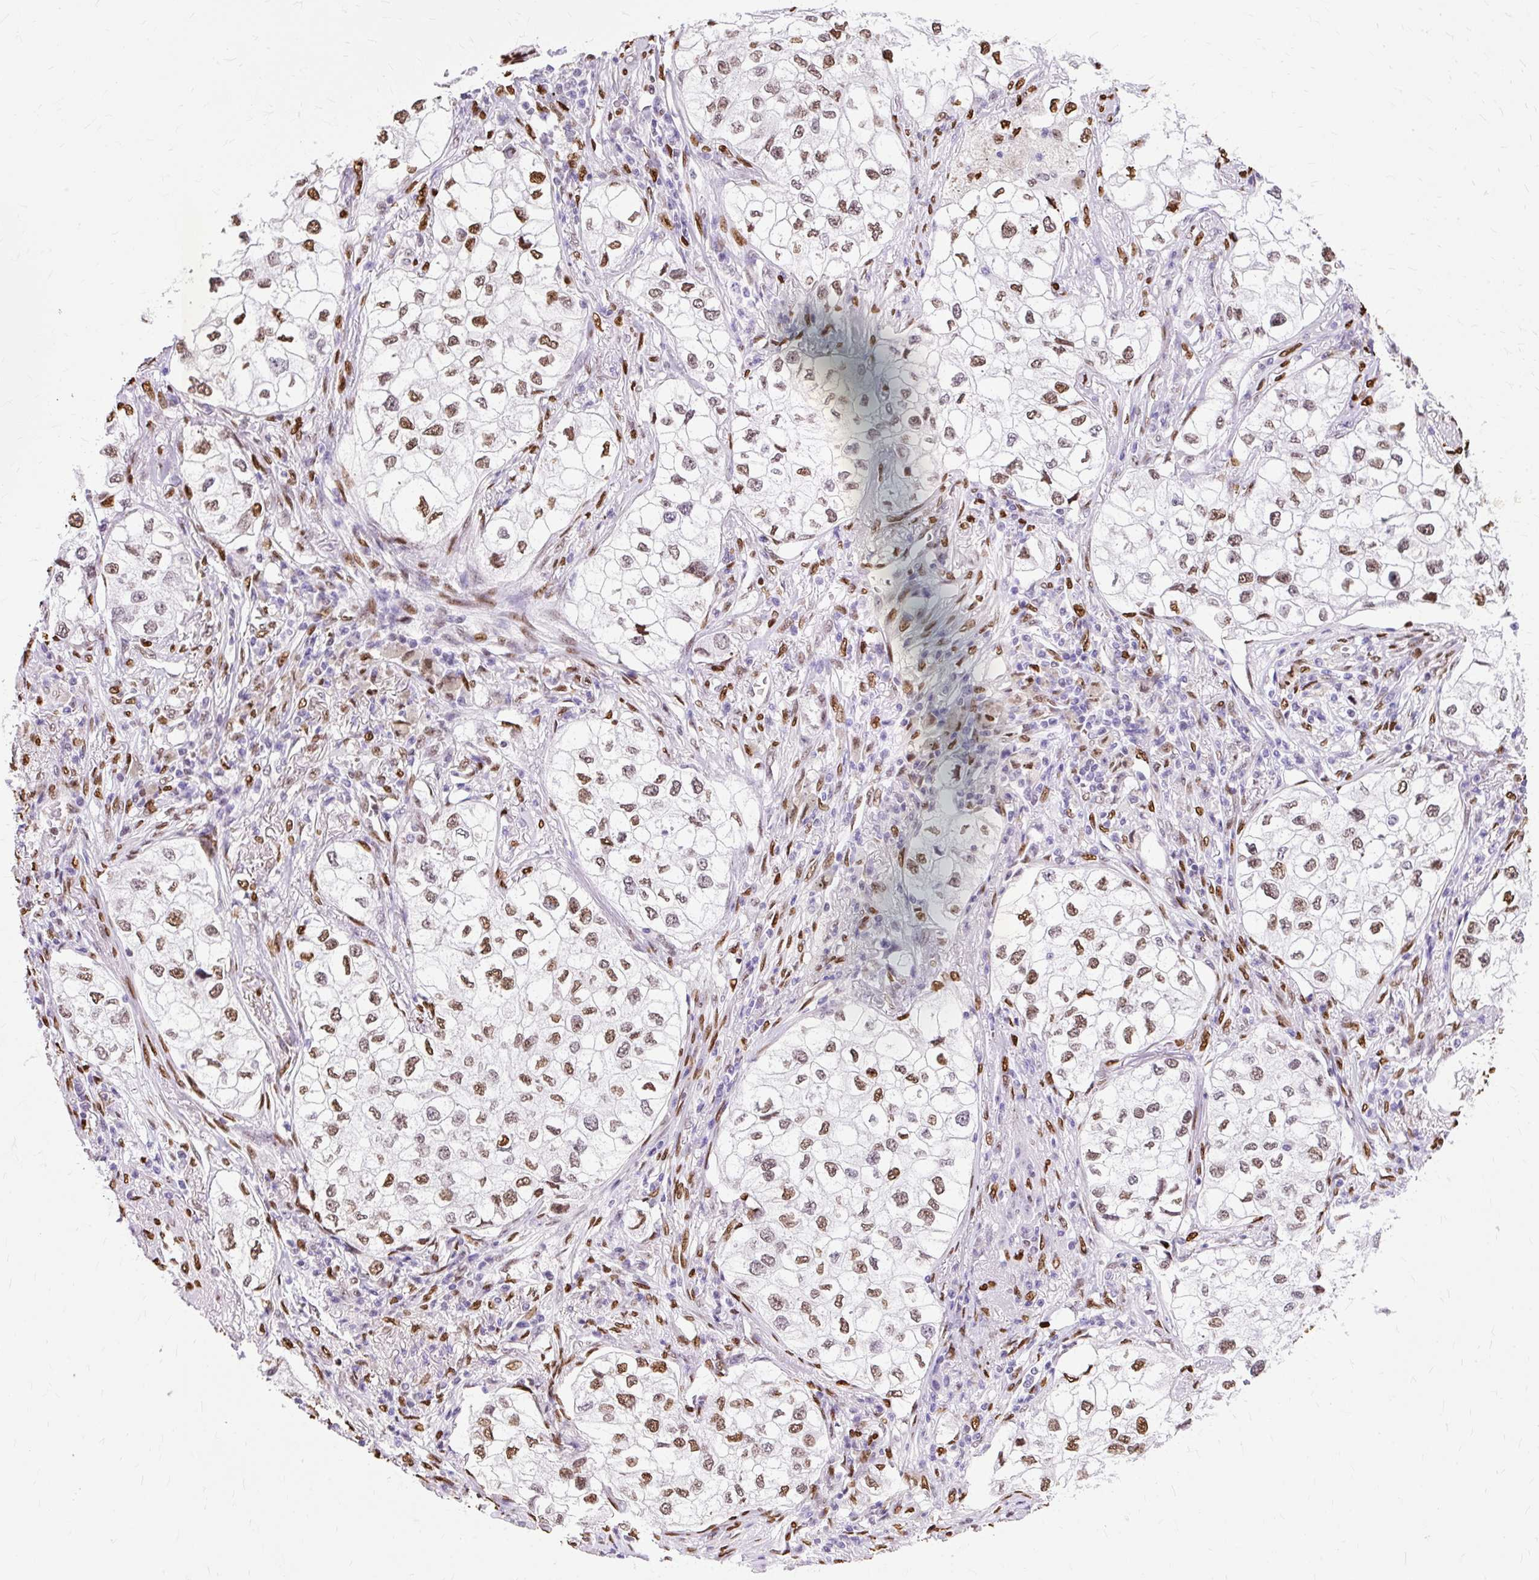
{"staining": {"intensity": "moderate", "quantity": ">75%", "location": "nuclear"}, "tissue": "lung cancer", "cell_type": "Tumor cells", "image_type": "cancer", "snomed": [{"axis": "morphology", "description": "Adenocarcinoma, NOS"}, {"axis": "topography", "description": "Lung"}], "caption": "Immunohistochemistry (IHC) of human lung cancer reveals medium levels of moderate nuclear expression in approximately >75% of tumor cells.", "gene": "TMEM184C", "patient": {"sex": "male", "age": 63}}